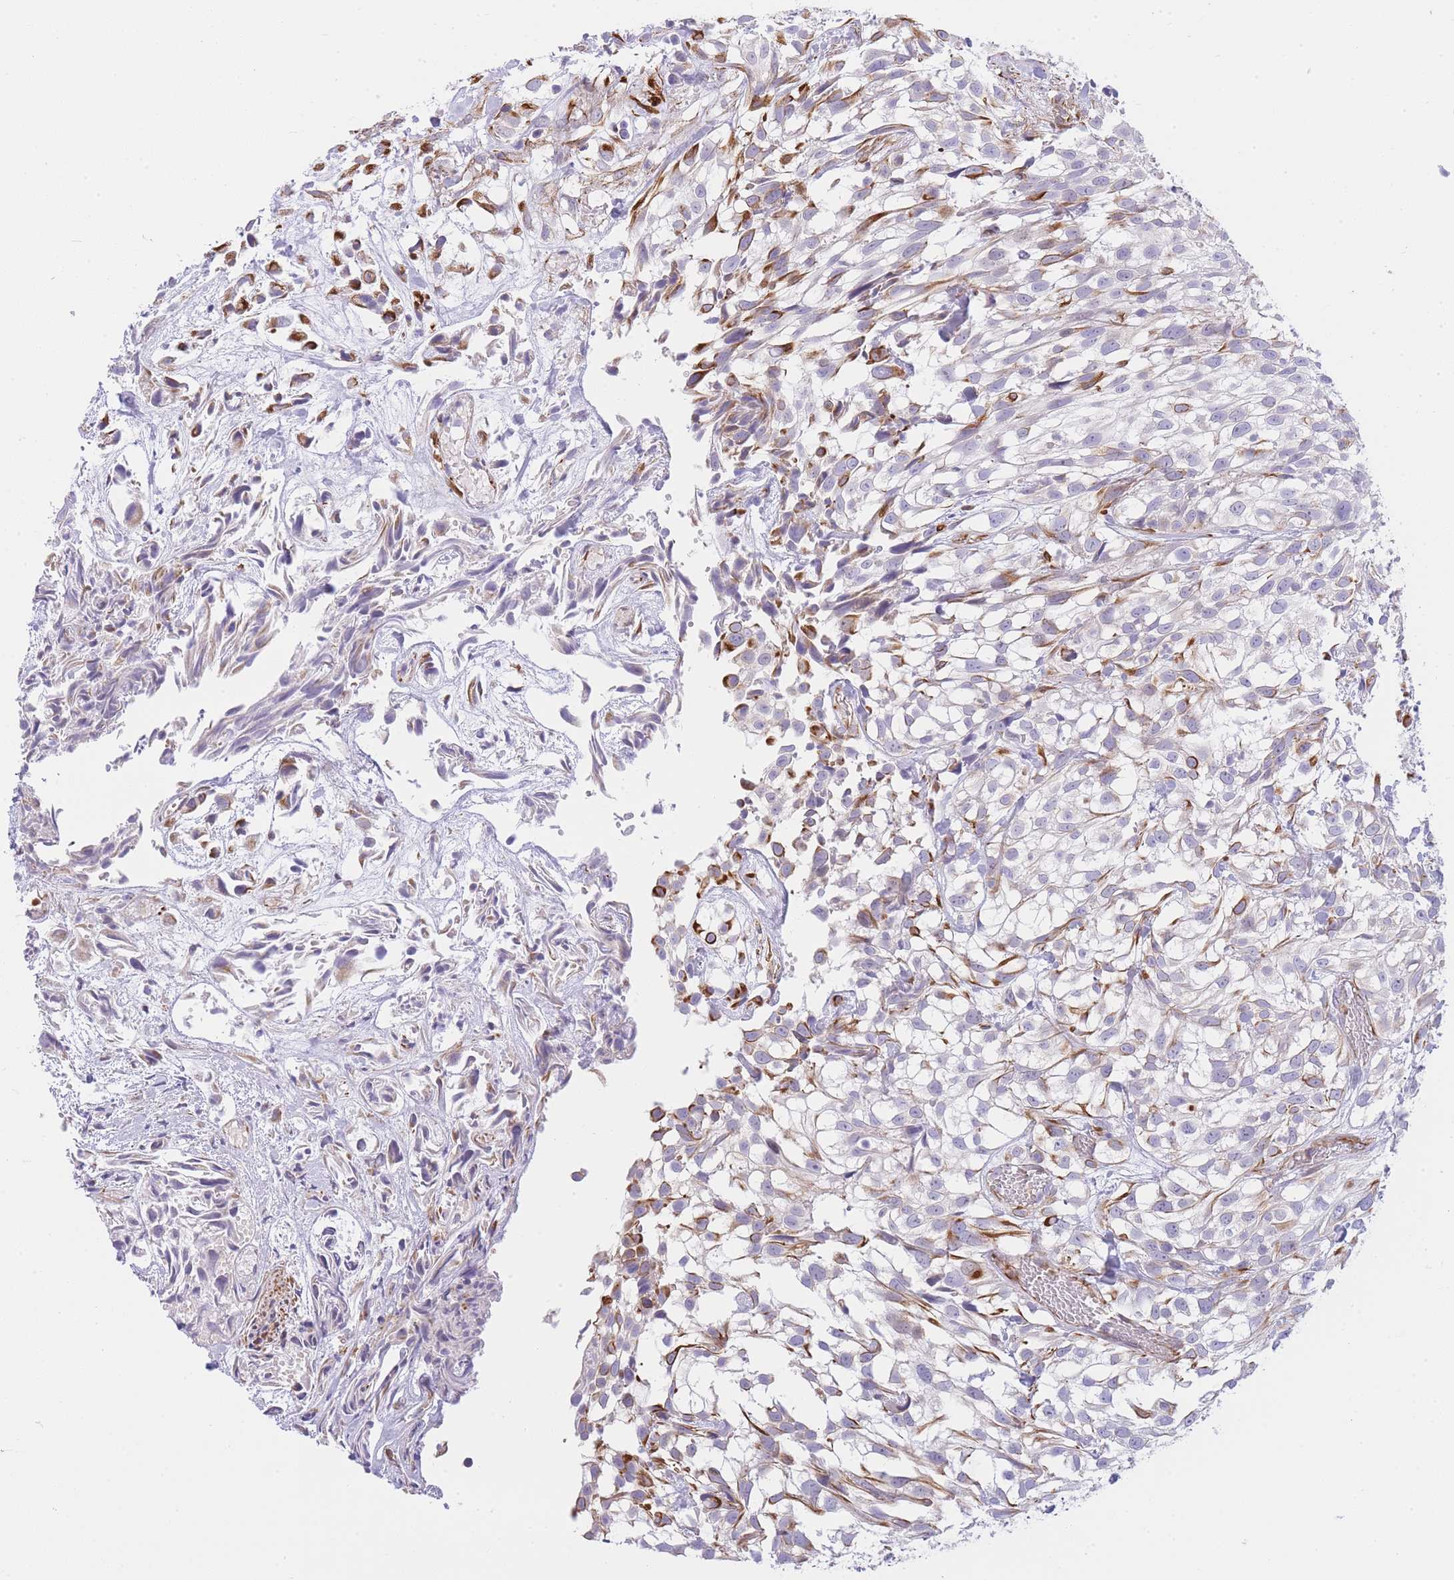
{"staining": {"intensity": "strong", "quantity": "<25%", "location": "cytoplasmic/membranous"}, "tissue": "urothelial cancer", "cell_type": "Tumor cells", "image_type": "cancer", "snomed": [{"axis": "morphology", "description": "Urothelial carcinoma, High grade"}, {"axis": "topography", "description": "Urinary bladder"}], "caption": "Tumor cells reveal medium levels of strong cytoplasmic/membranous expression in about <25% of cells in high-grade urothelial carcinoma.", "gene": "ECPAS", "patient": {"sex": "male", "age": 56}}